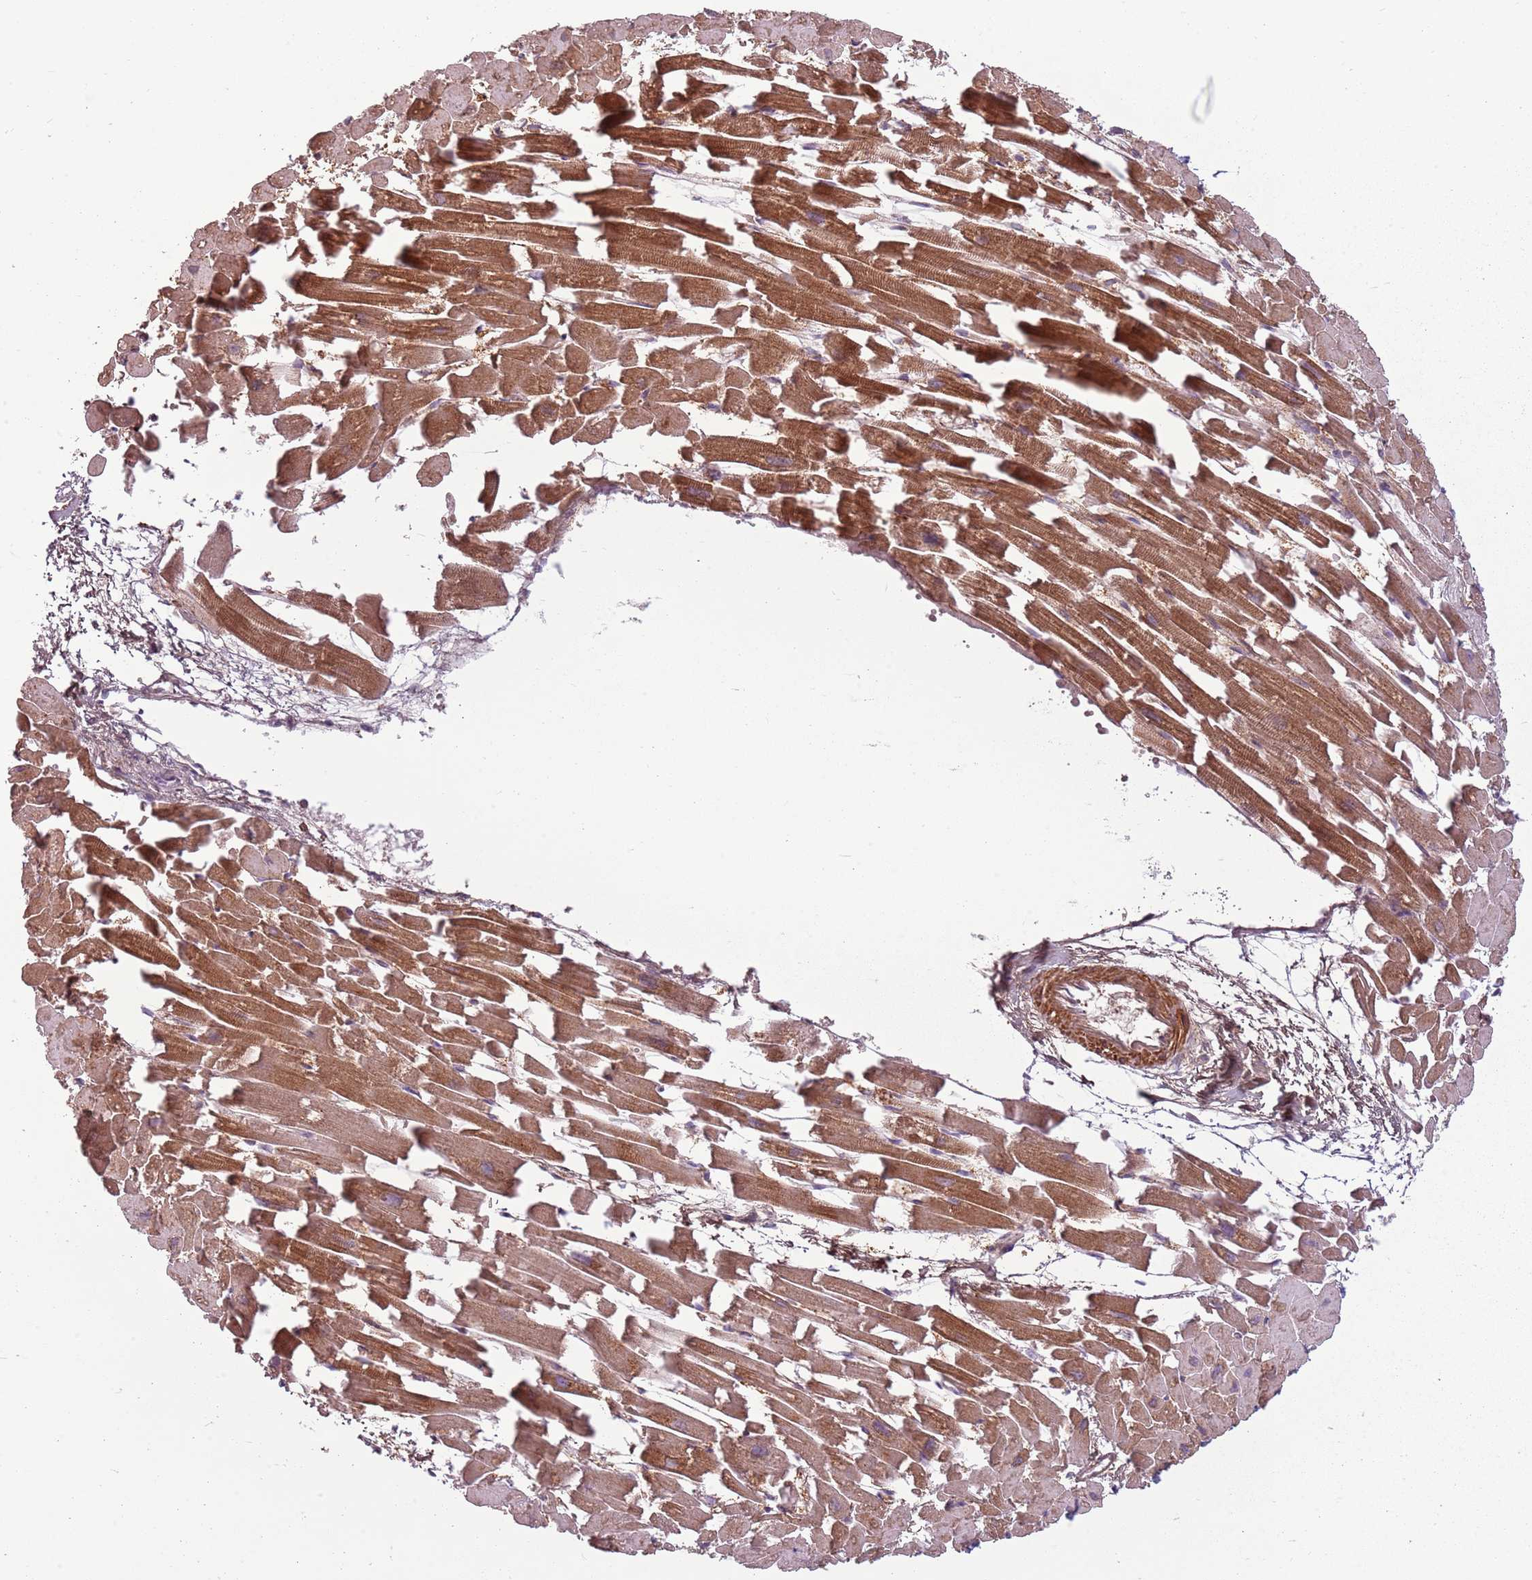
{"staining": {"intensity": "moderate", "quantity": ">75%", "location": "cytoplasmic/membranous"}, "tissue": "heart muscle", "cell_type": "Cardiomyocytes", "image_type": "normal", "snomed": [{"axis": "morphology", "description": "Normal tissue, NOS"}, {"axis": "topography", "description": "Heart"}], "caption": "IHC histopathology image of unremarkable human heart muscle stained for a protein (brown), which shows medium levels of moderate cytoplasmic/membranous staining in about >75% of cardiomyocytes.", "gene": "RPL21", "patient": {"sex": "female", "age": 64}}